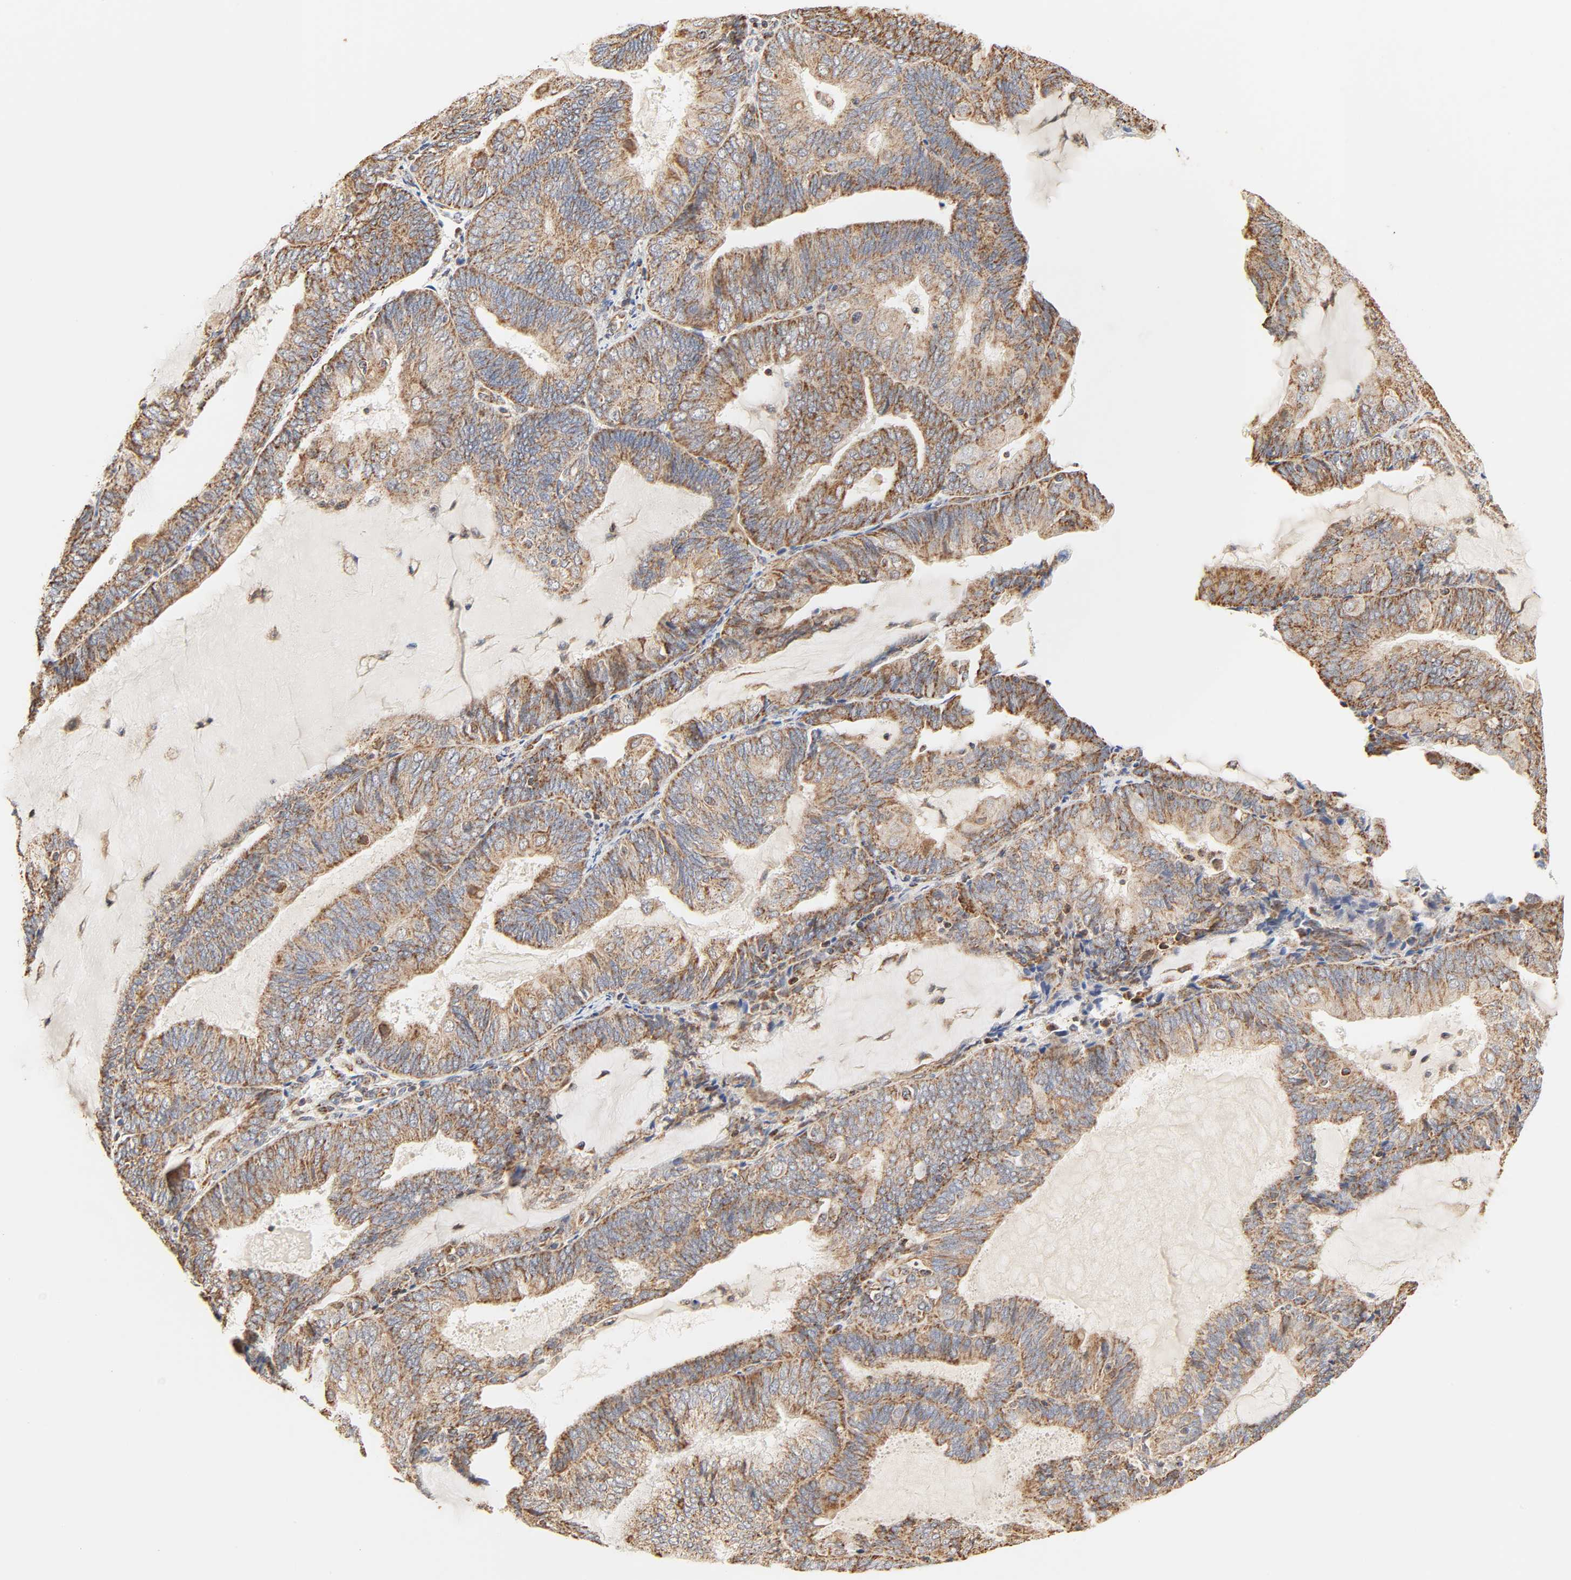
{"staining": {"intensity": "moderate", "quantity": ">75%", "location": "cytoplasmic/membranous"}, "tissue": "endometrial cancer", "cell_type": "Tumor cells", "image_type": "cancer", "snomed": [{"axis": "morphology", "description": "Adenocarcinoma, NOS"}, {"axis": "topography", "description": "Endometrium"}], "caption": "Approximately >75% of tumor cells in adenocarcinoma (endometrial) demonstrate moderate cytoplasmic/membranous protein staining as visualized by brown immunohistochemical staining.", "gene": "ZMAT5", "patient": {"sex": "female", "age": 81}}